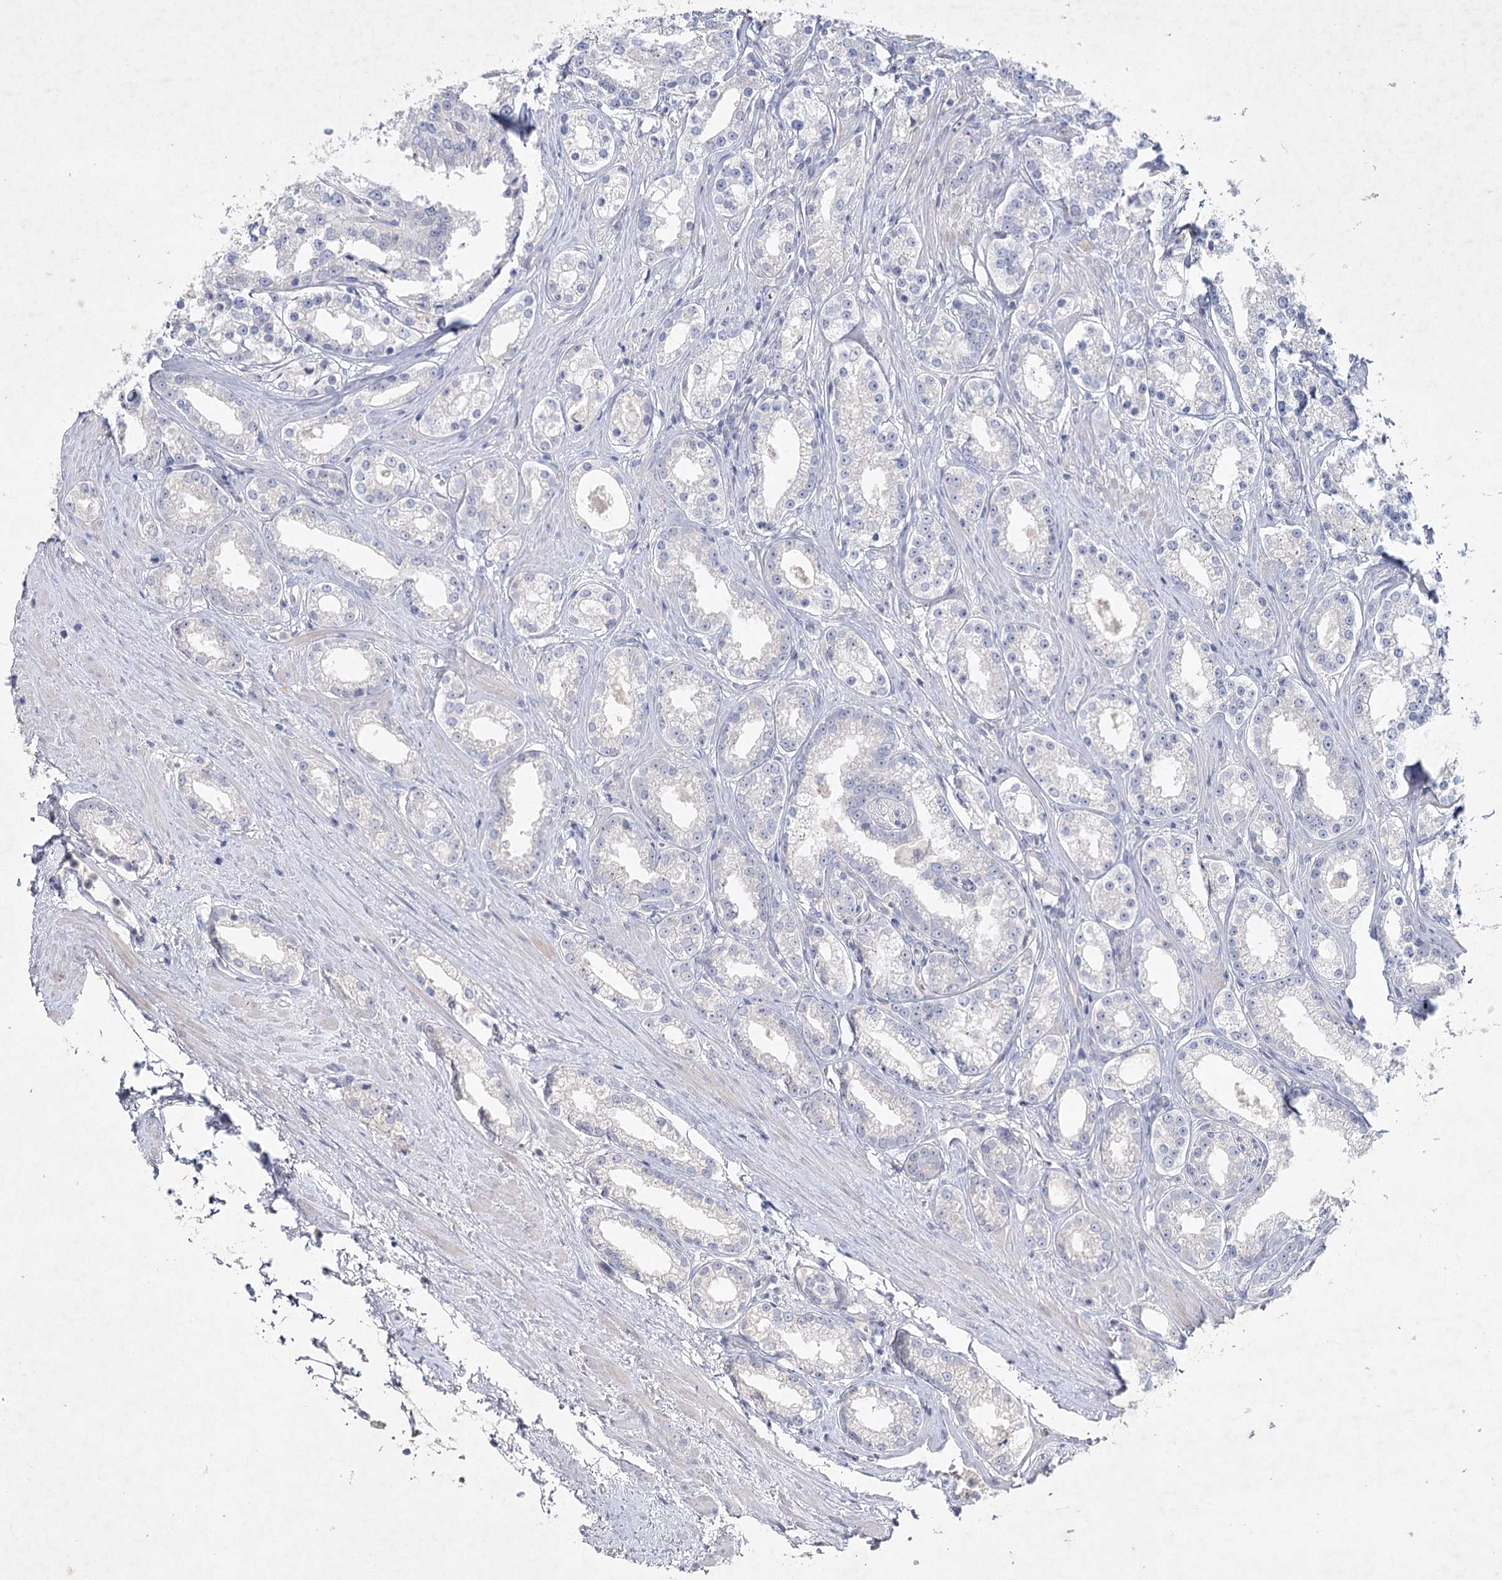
{"staining": {"intensity": "negative", "quantity": "none", "location": "none"}, "tissue": "prostate cancer", "cell_type": "Tumor cells", "image_type": "cancer", "snomed": [{"axis": "morphology", "description": "Normal tissue, NOS"}, {"axis": "morphology", "description": "Adenocarcinoma, High grade"}, {"axis": "topography", "description": "Prostate"}], "caption": "Human adenocarcinoma (high-grade) (prostate) stained for a protein using immunohistochemistry shows no staining in tumor cells.", "gene": "MAP3K13", "patient": {"sex": "male", "age": 83}}